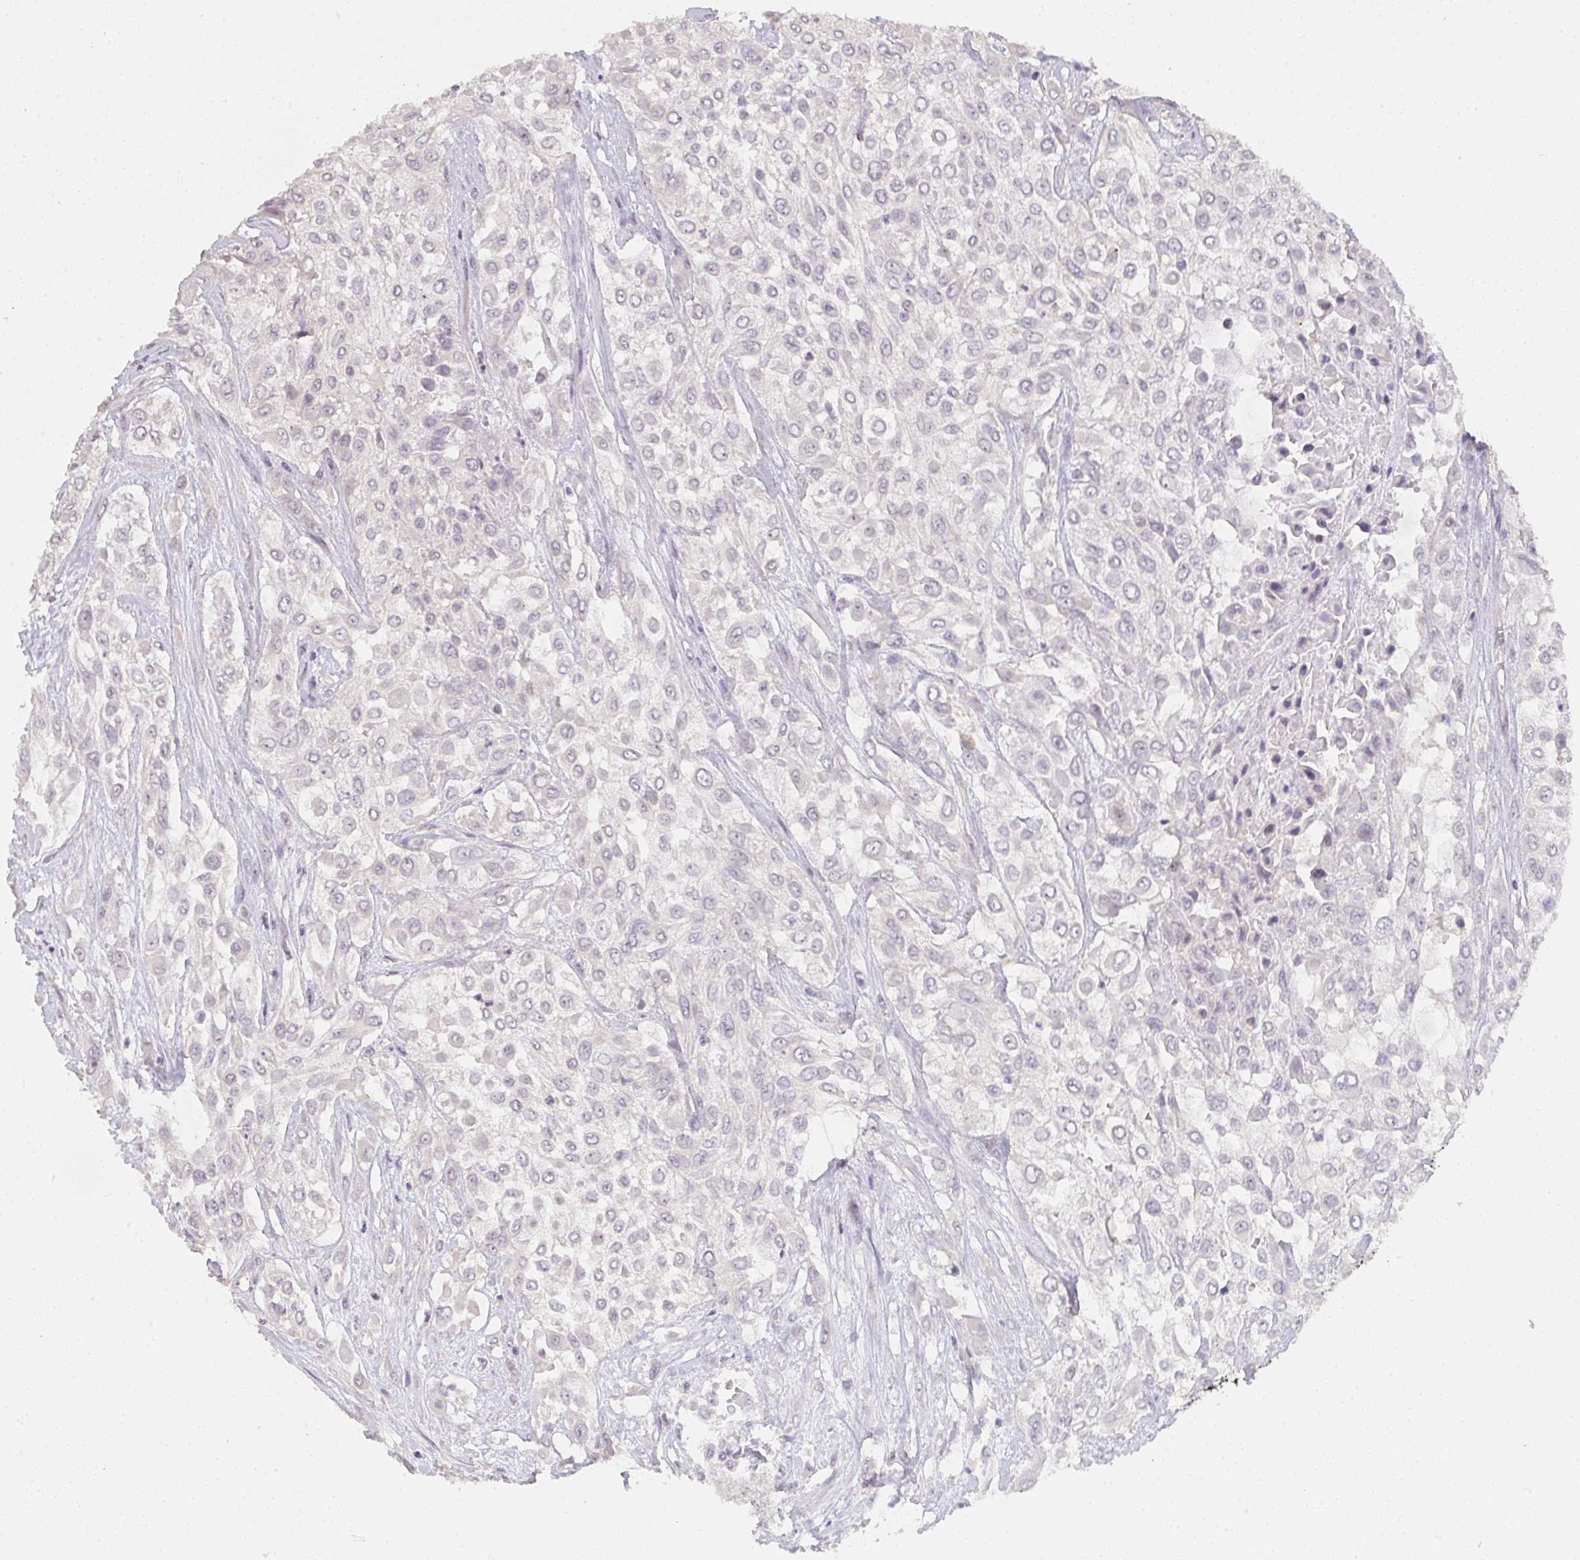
{"staining": {"intensity": "negative", "quantity": "none", "location": "none"}, "tissue": "urothelial cancer", "cell_type": "Tumor cells", "image_type": "cancer", "snomed": [{"axis": "morphology", "description": "Urothelial carcinoma, High grade"}, {"axis": "topography", "description": "Urinary bladder"}], "caption": "Photomicrograph shows no protein positivity in tumor cells of urothelial cancer tissue.", "gene": "TMEM219", "patient": {"sex": "male", "age": 57}}